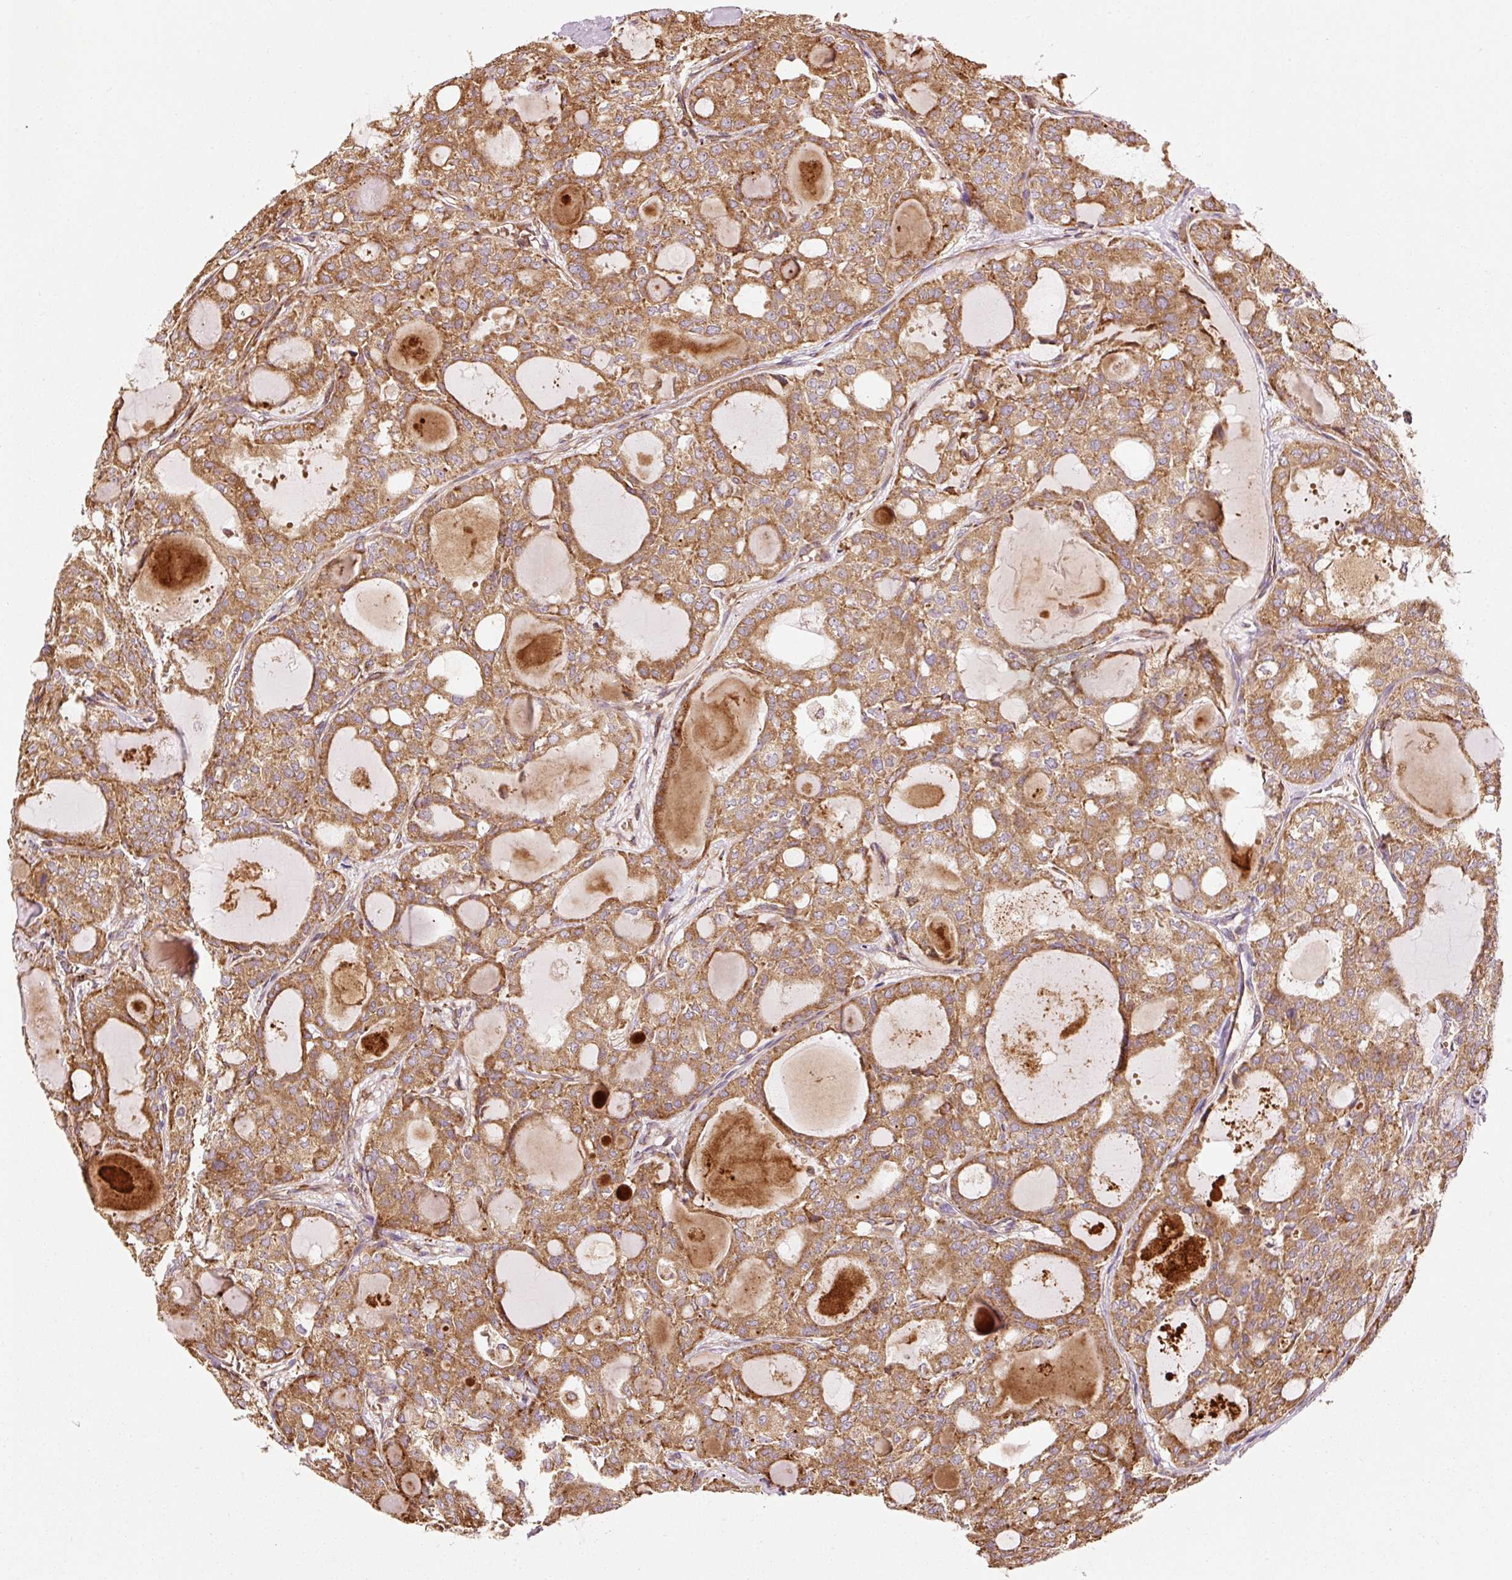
{"staining": {"intensity": "moderate", "quantity": ">75%", "location": "cytoplasmic/membranous"}, "tissue": "thyroid cancer", "cell_type": "Tumor cells", "image_type": "cancer", "snomed": [{"axis": "morphology", "description": "Follicular adenoma carcinoma, NOS"}, {"axis": "topography", "description": "Thyroid gland"}], "caption": "Human follicular adenoma carcinoma (thyroid) stained with a protein marker exhibits moderate staining in tumor cells.", "gene": "ISCU", "patient": {"sex": "male", "age": 75}}